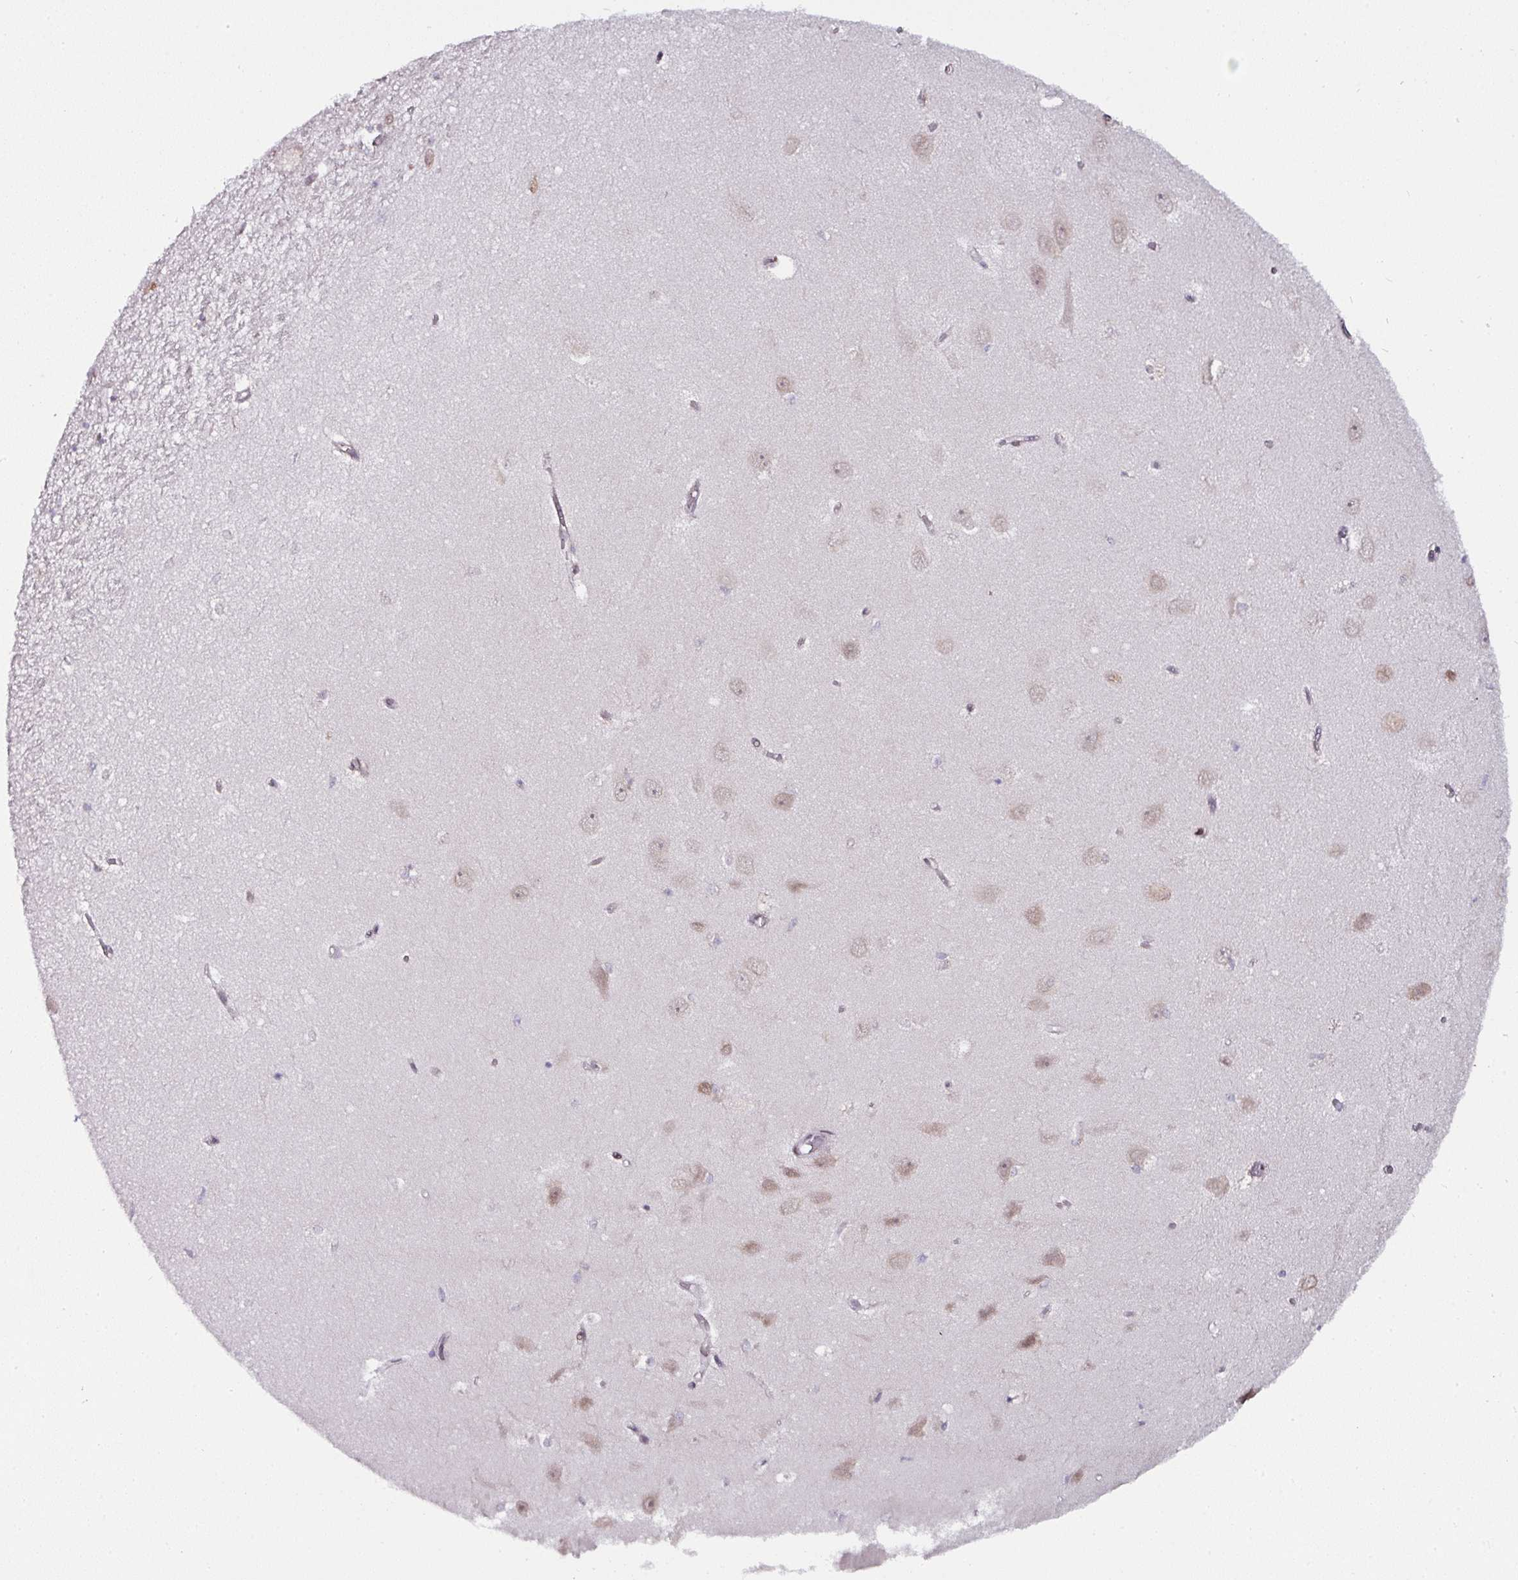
{"staining": {"intensity": "negative", "quantity": "none", "location": "none"}, "tissue": "hippocampus", "cell_type": "Glial cells", "image_type": "normal", "snomed": [{"axis": "morphology", "description": "Normal tissue, NOS"}, {"axis": "topography", "description": "Hippocampus"}], "caption": "Immunohistochemical staining of benign hippocampus demonstrates no significant expression in glial cells.", "gene": "APOLD1", "patient": {"sex": "female", "age": 64}}